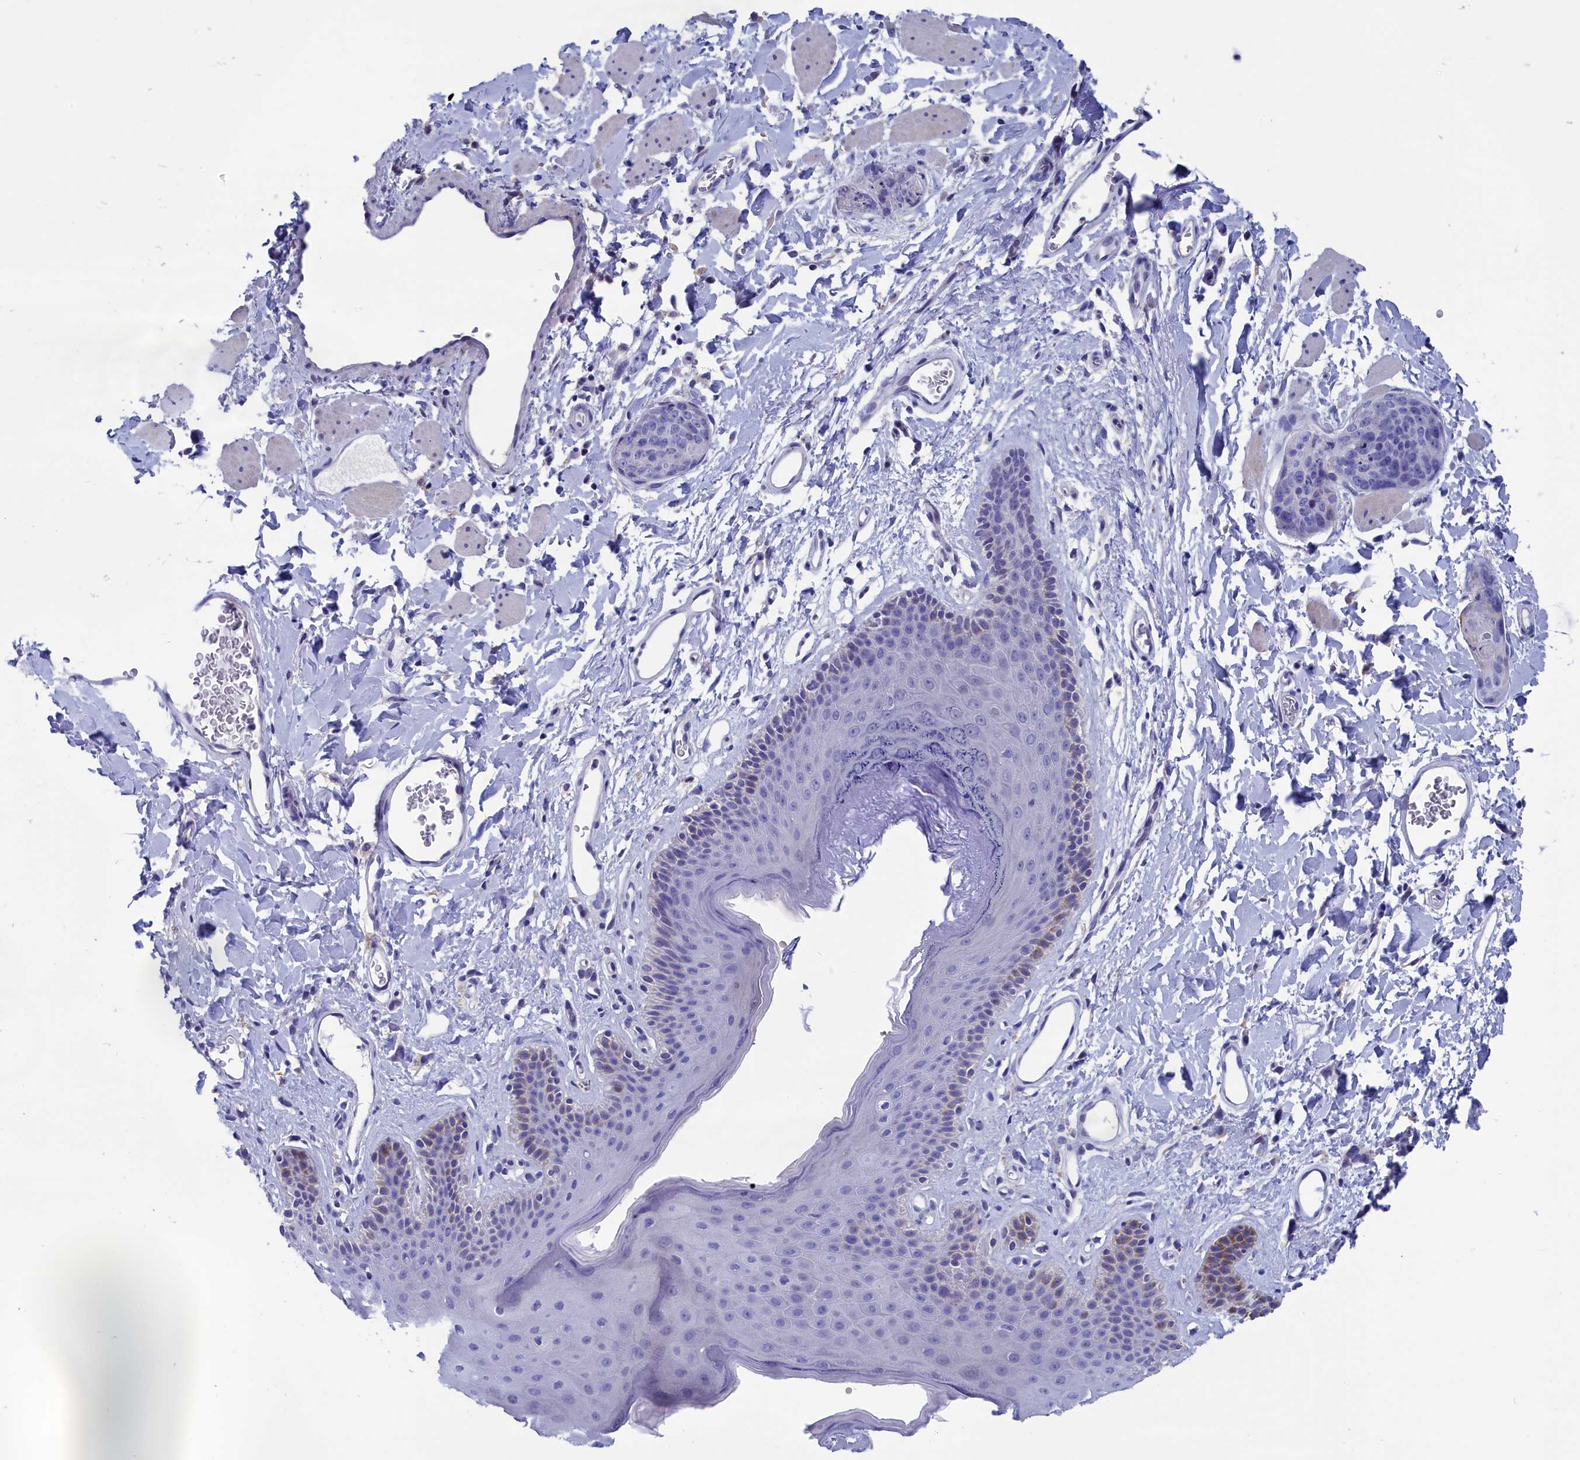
{"staining": {"intensity": "negative", "quantity": "none", "location": "none"}, "tissue": "skin cancer", "cell_type": "Tumor cells", "image_type": "cancer", "snomed": [{"axis": "morphology", "description": "Squamous cell carcinoma, NOS"}, {"axis": "topography", "description": "Skin"}, {"axis": "topography", "description": "Vulva"}], "caption": "This is a image of IHC staining of skin cancer (squamous cell carcinoma), which shows no expression in tumor cells.", "gene": "VPS35L", "patient": {"sex": "female", "age": 85}}